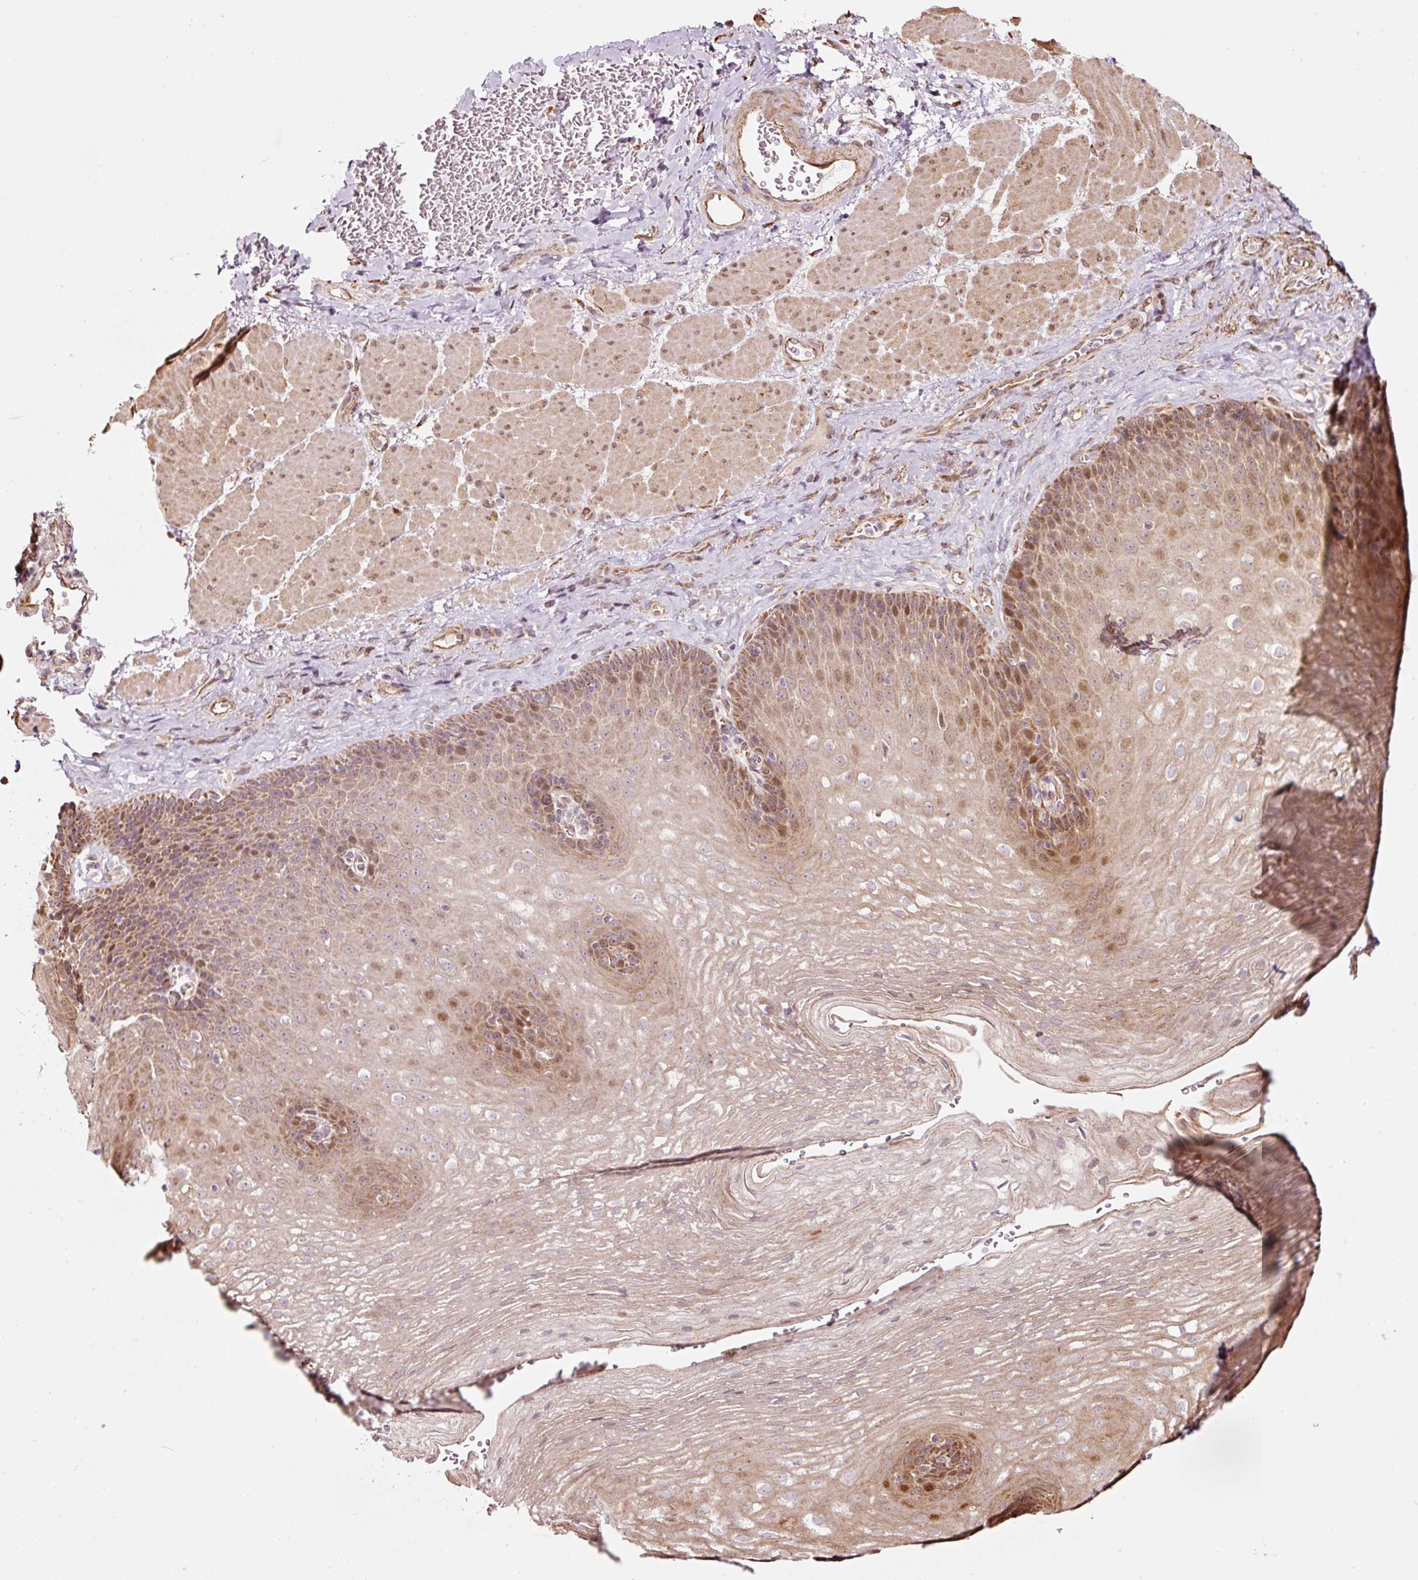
{"staining": {"intensity": "moderate", "quantity": "25%-75%", "location": "cytoplasmic/membranous,nuclear"}, "tissue": "esophagus", "cell_type": "Squamous epithelial cells", "image_type": "normal", "snomed": [{"axis": "morphology", "description": "Normal tissue, NOS"}, {"axis": "topography", "description": "Esophagus"}], "caption": "Human esophagus stained with a protein marker shows moderate staining in squamous epithelial cells.", "gene": "ETF1", "patient": {"sex": "female", "age": 66}}